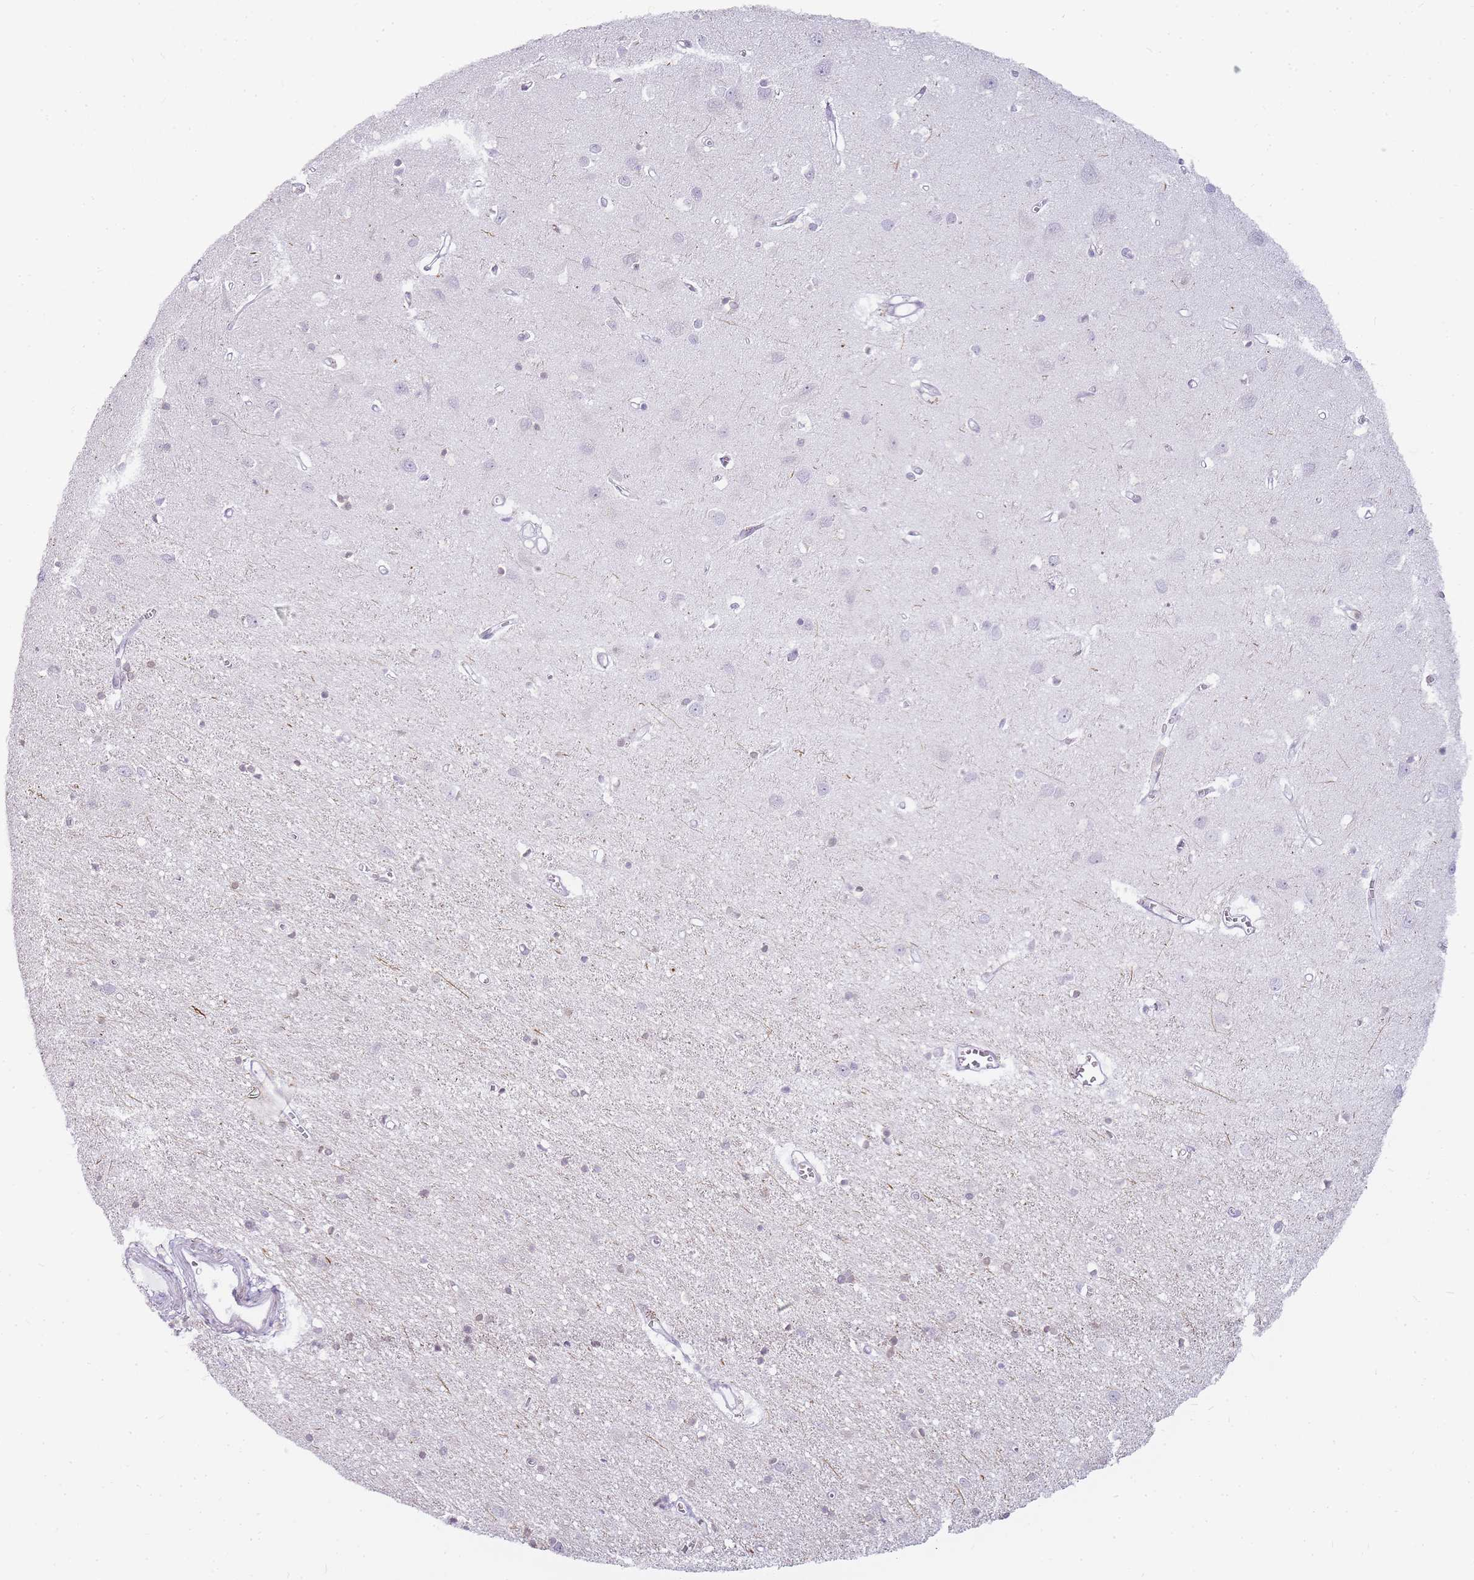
{"staining": {"intensity": "negative", "quantity": "none", "location": "none"}, "tissue": "cerebral cortex", "cell_type": "Endothelial cells", "image_type": "normal", "snomed": [{"axis": "morphology", "description": "Normal tissue, NOS"}, {"axis": "topography", "description": "Cerebral cortex"}], "caption": "Immunohistochemistry (IHC) micrograph of unremarkable cerebral cortex stained for a protein (brown), which demonstrates no positivity in endothelial cells.", "gene": "JAKMIP1", "patient": {"sex": "female", "age": 64}}